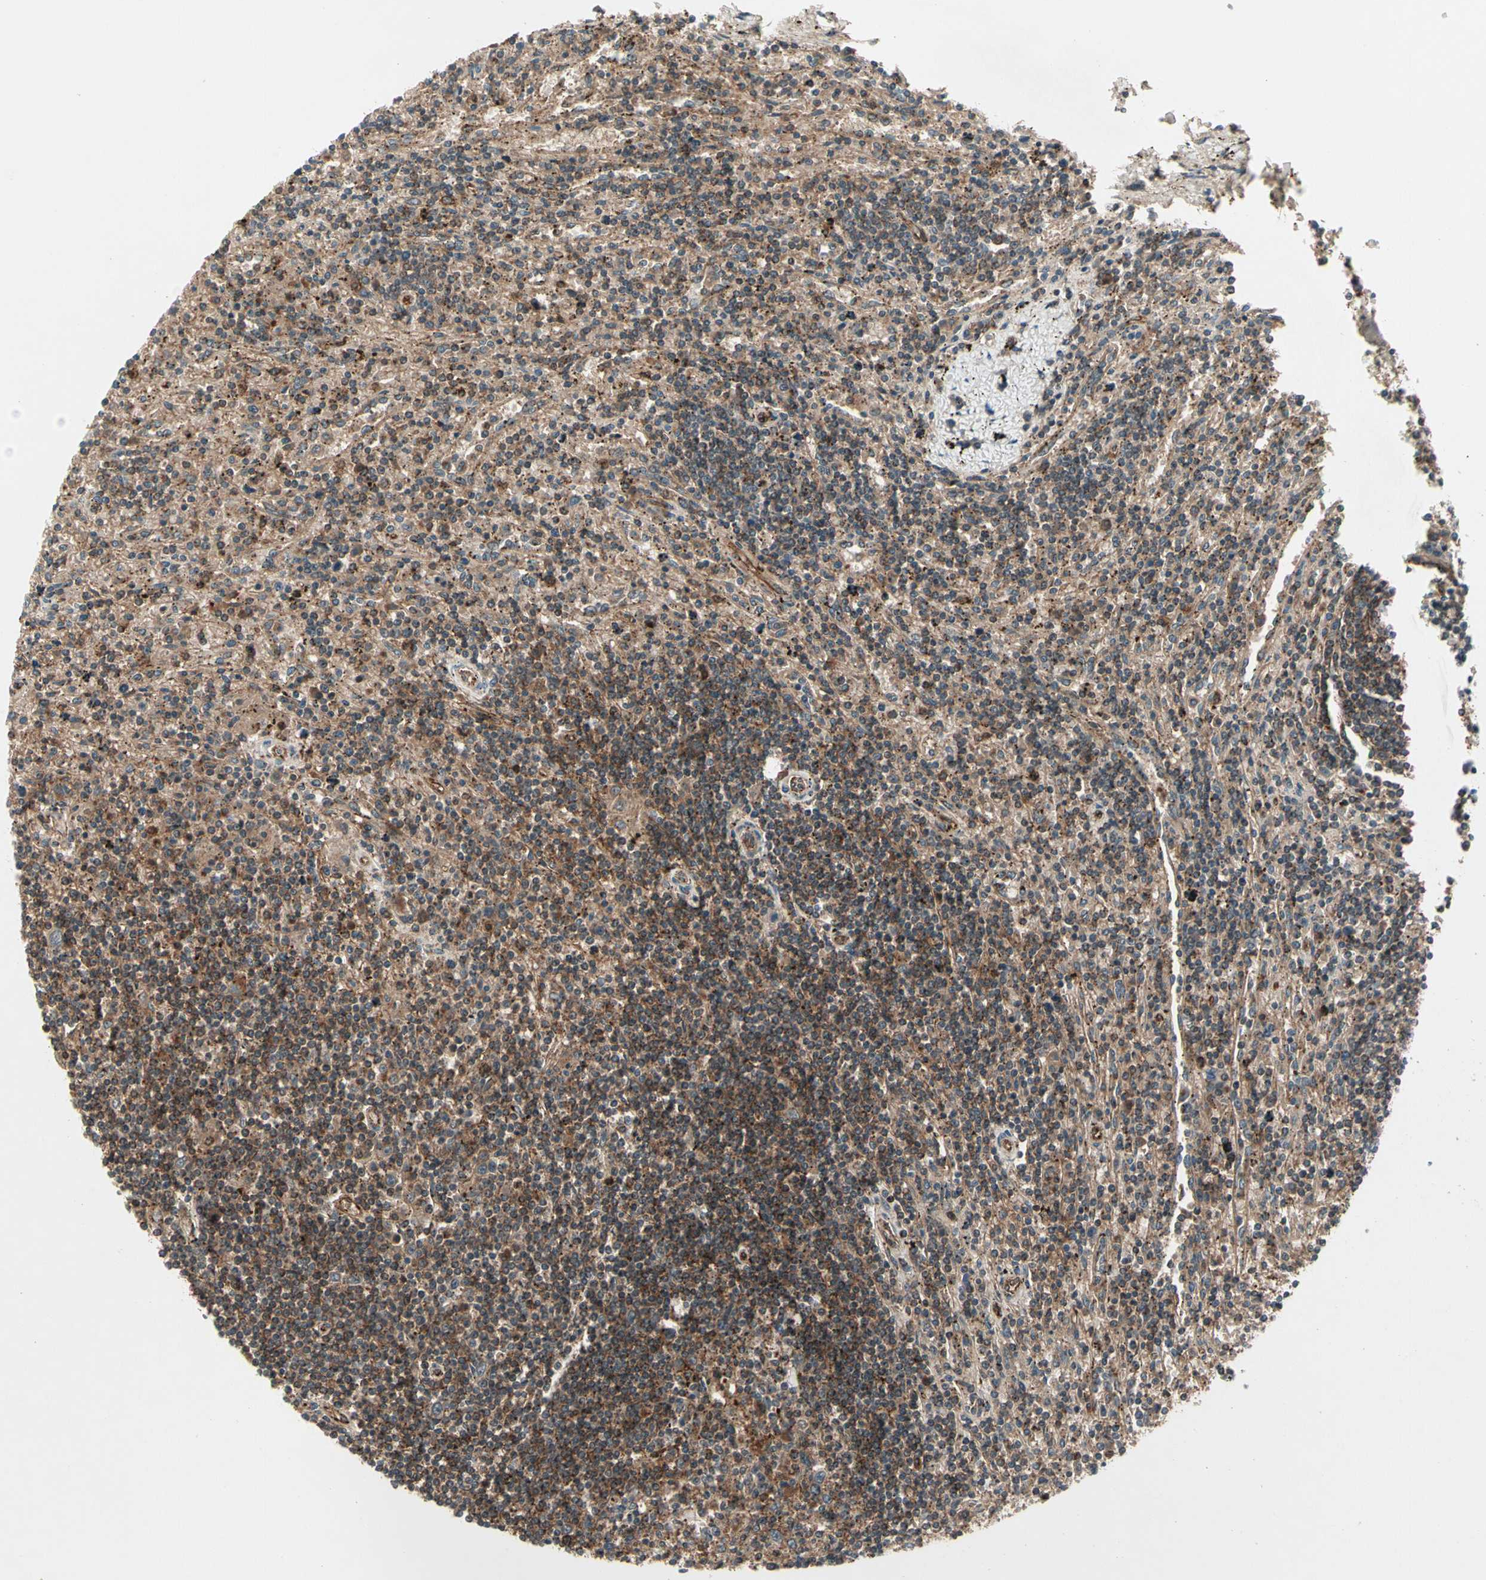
{"staining": {"intensity": "moderate", "quantity": "25%-75%", "location": "cytoplasmic/membranous"}, "tissue": "lymphoma", "cell_type": "Tumor cells", "image_type": "cancer", "snomed": [{"axis": "morphology", "description": "Malignant lymphoma, non-Hodgkin's type, Low grade"}, {"axis": "topography", "description": "Spleen"}], "caption": "Moderate cytoplasmic/membranous protein expression is identified in about 25%-75% of tumor cells in malignant lymphoma, non-Hodgkin's type (low-grade).", "gene": "FLOT1", "patient": {"sex": "male", "age": 76}}